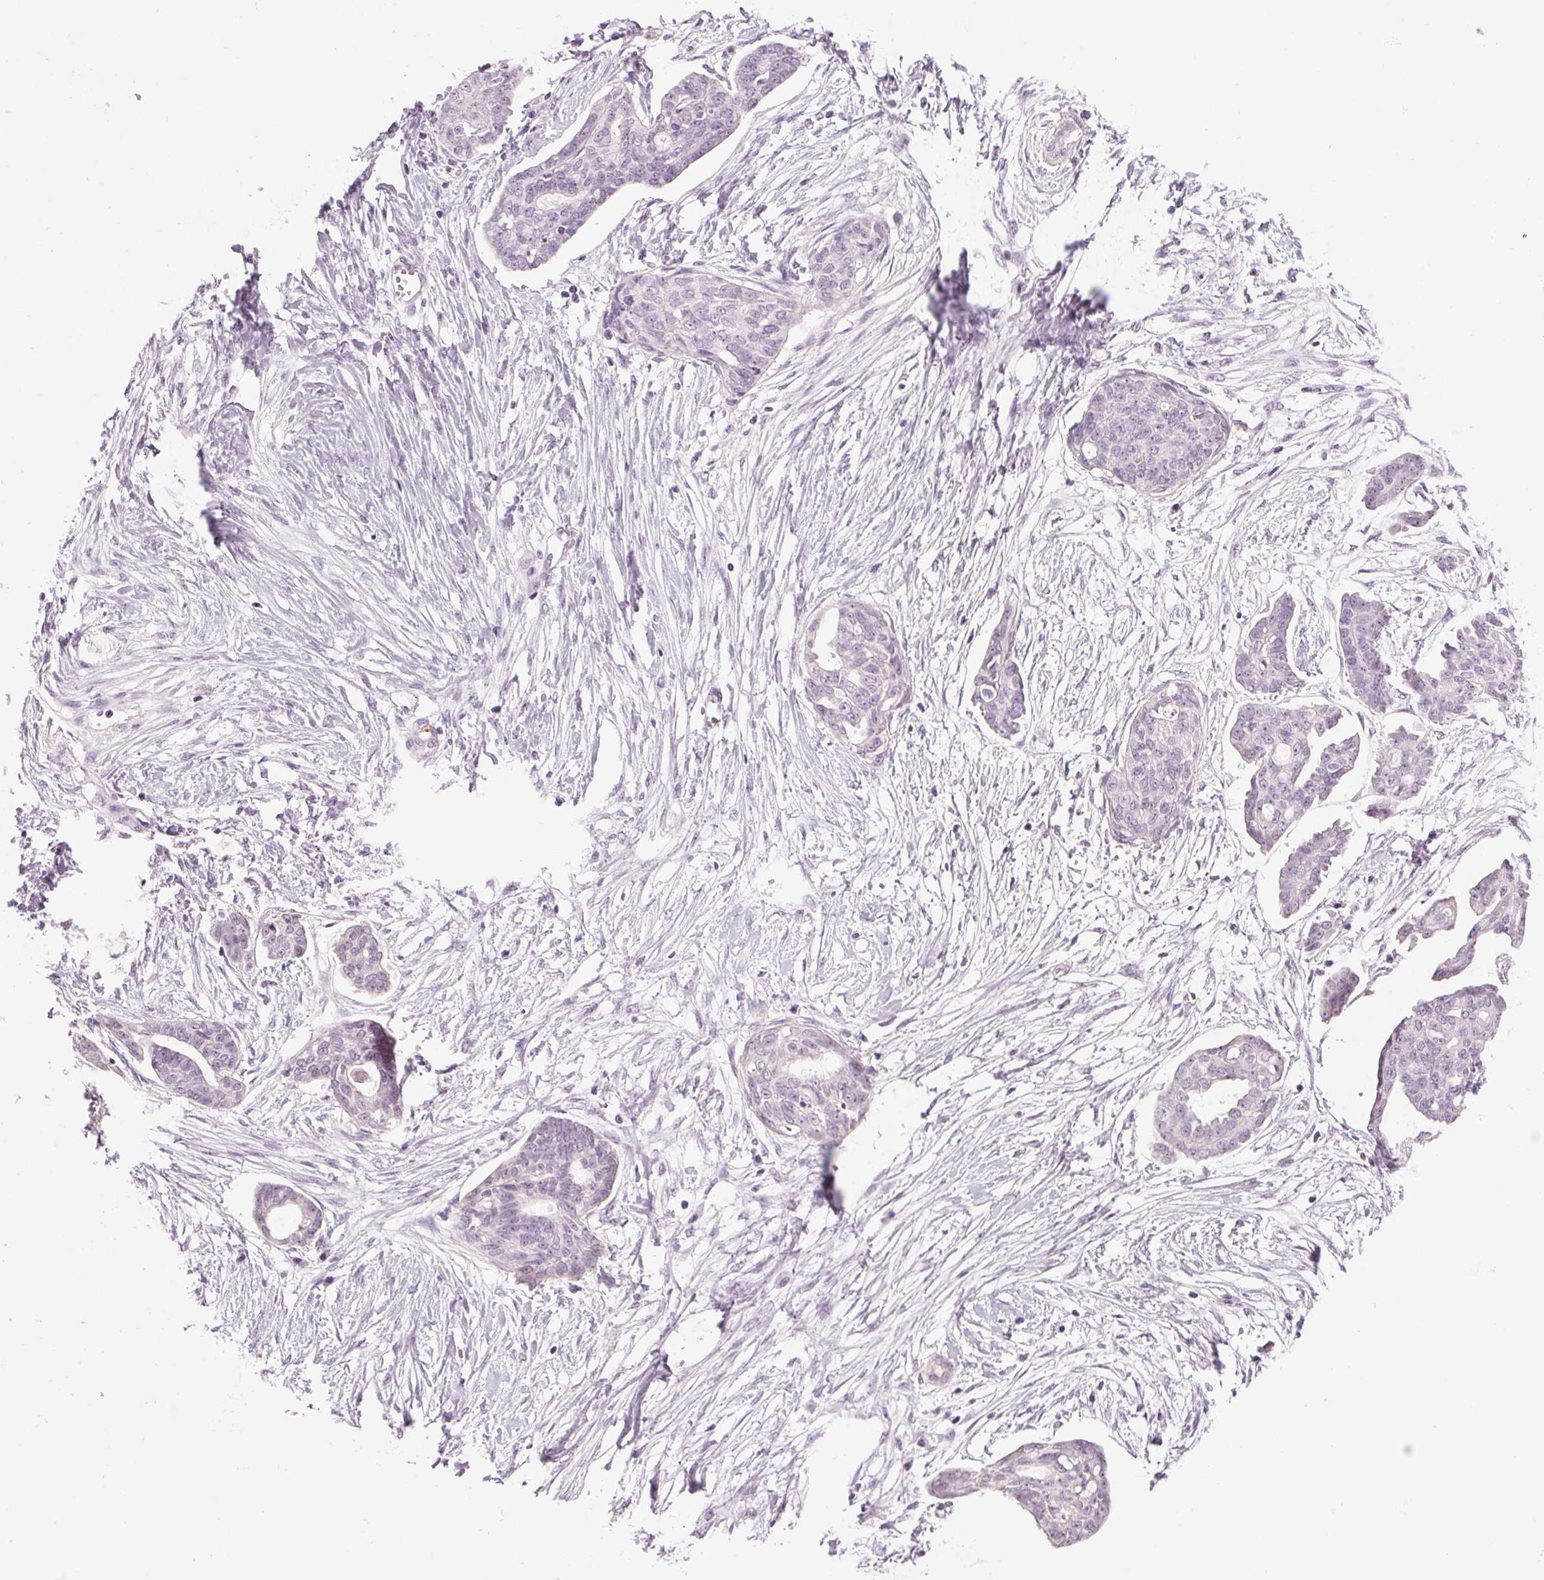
{"staining": {"intensity": "negative", "quantity": "none", "location": "none"}, "tissue": "ovarian cancer", "cell_type": "Tumor cells", "image_type": "cancer", "snomed": [{"axis": "morphology", "description": "Cystadenocarcinoma, serous, NOS"}, {"axis": "topography", "description": "Ovary"}], "caption": "The histopathology image displays no significant expression in tumor cells of ovarian serous cystadenocarcinoma.", "gene": "MPO", "patient": {"sex": "female", "age": 71}}